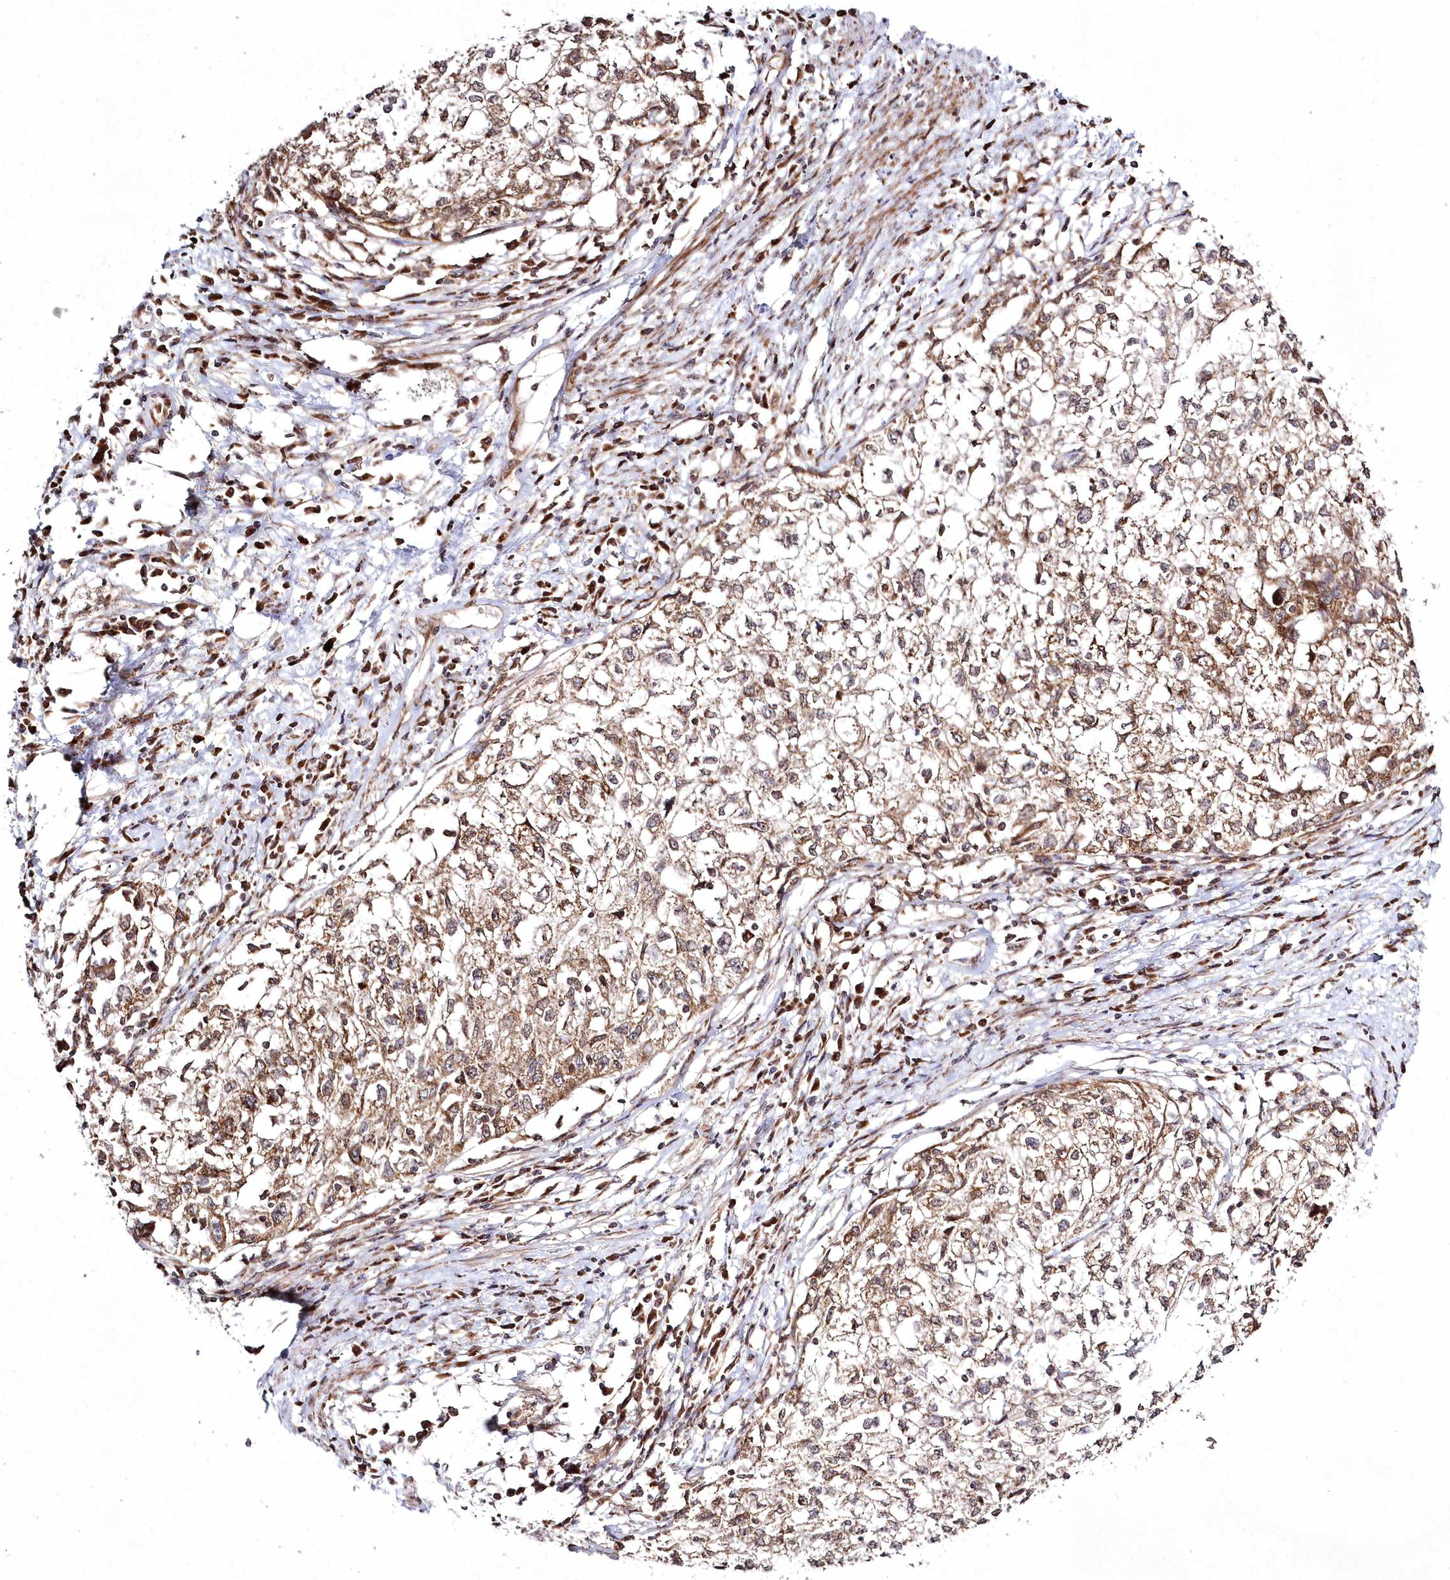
{"staining": {"intensity": "moderate", "quantity": ">75%", "location": "cytoplasmic/membranous"}, "tissue": "cervical cancer", "cell_type": "Tumor cells", "image_type": "cancer", "snomed": [{"axis": "morphology", "description": "Squamous cell carcinoma, NOS"}, {"axis": "topography", "description": "Cervix"}], "caption": "The image shows immunohistochemical staining of cervical cancer (squamous cell carcinoma). There is moderate cytoplasmic/membranous staining is seen in about >75% of tumor cells.", "gene": "PEX13", "patient": {"sex": "female", "age": 57}}